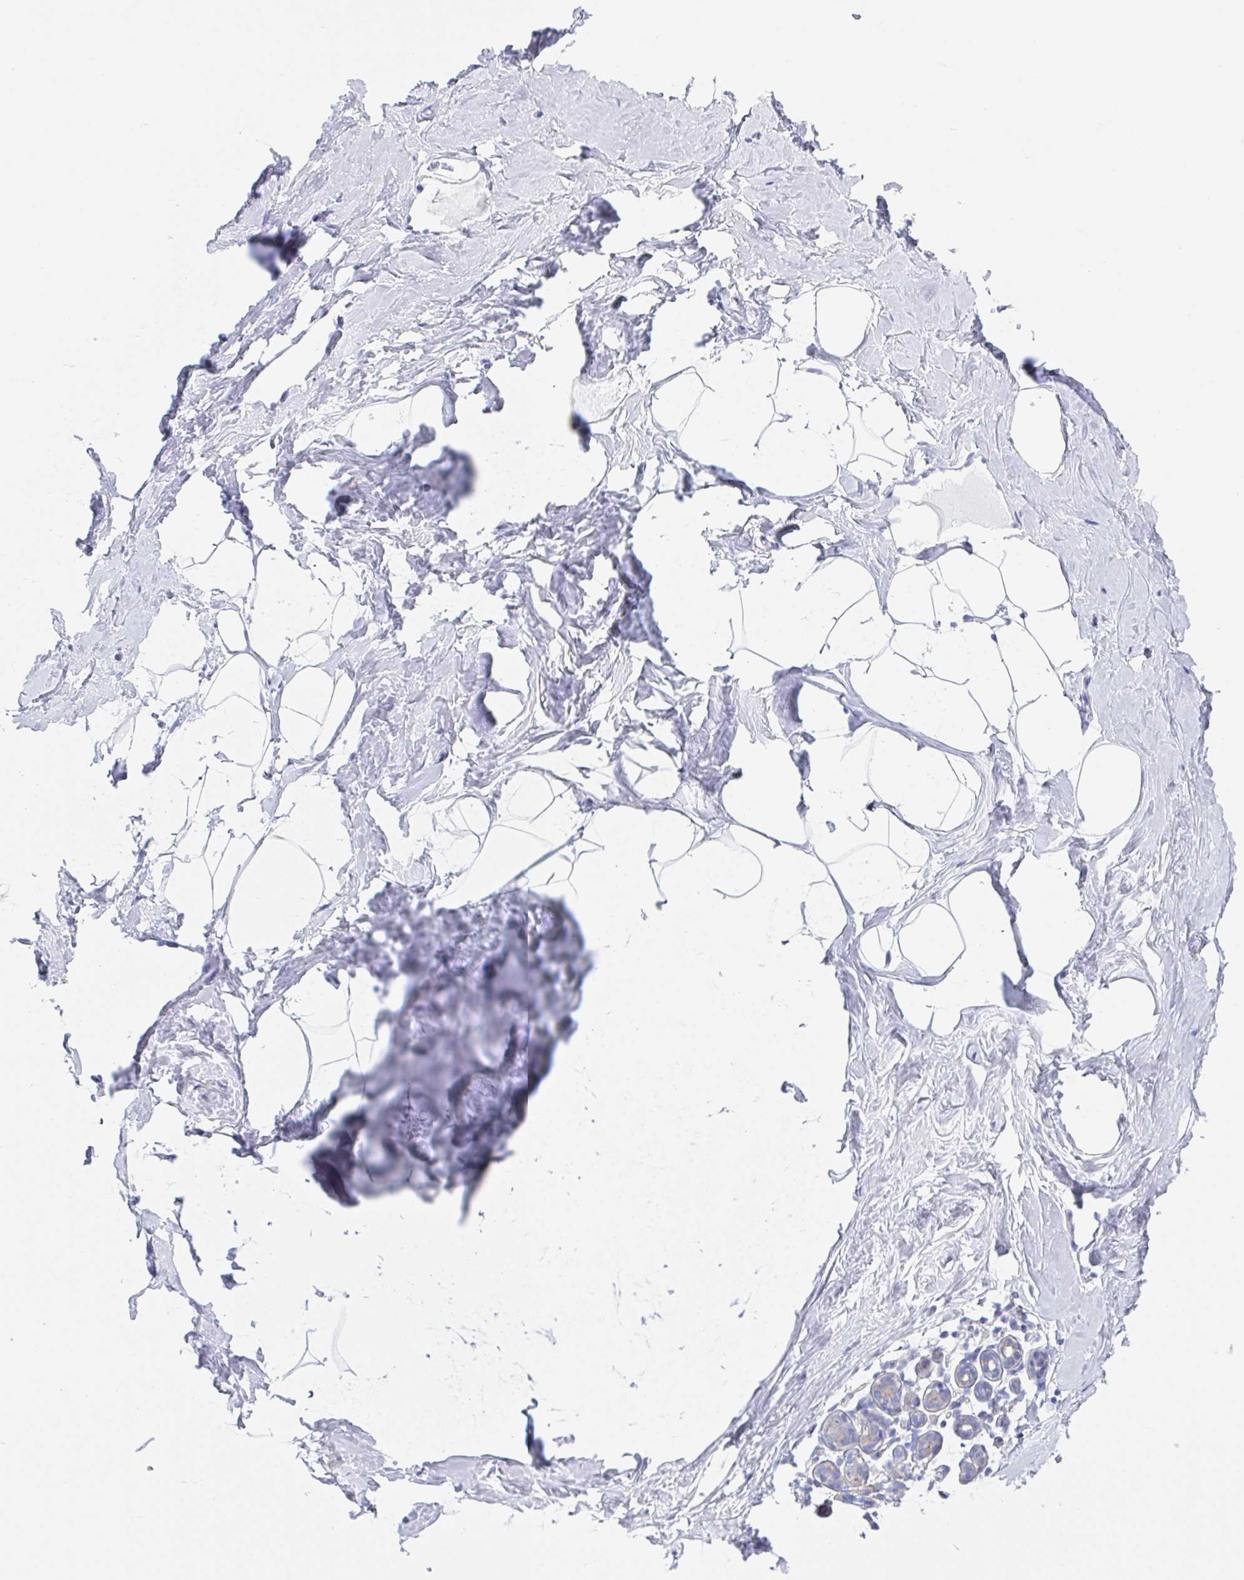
{"staining": {"intensity": "negative", "quantity": "none", "location": "none"}, "tissue": "breast", "cell_type": "Adipocytes", "image_type": "normal", "snomed": [{"axis": "morphology", "description": "Normal tissue, NOS"}, {"axis": "topography", "description": "Breast"}], "caption": "DAB immunohistochemical staining of normal breast shows no significant positivity in adipocytes.", "gene": "DYNC1I1", "patient": {"sex": "female", "age": 32}}